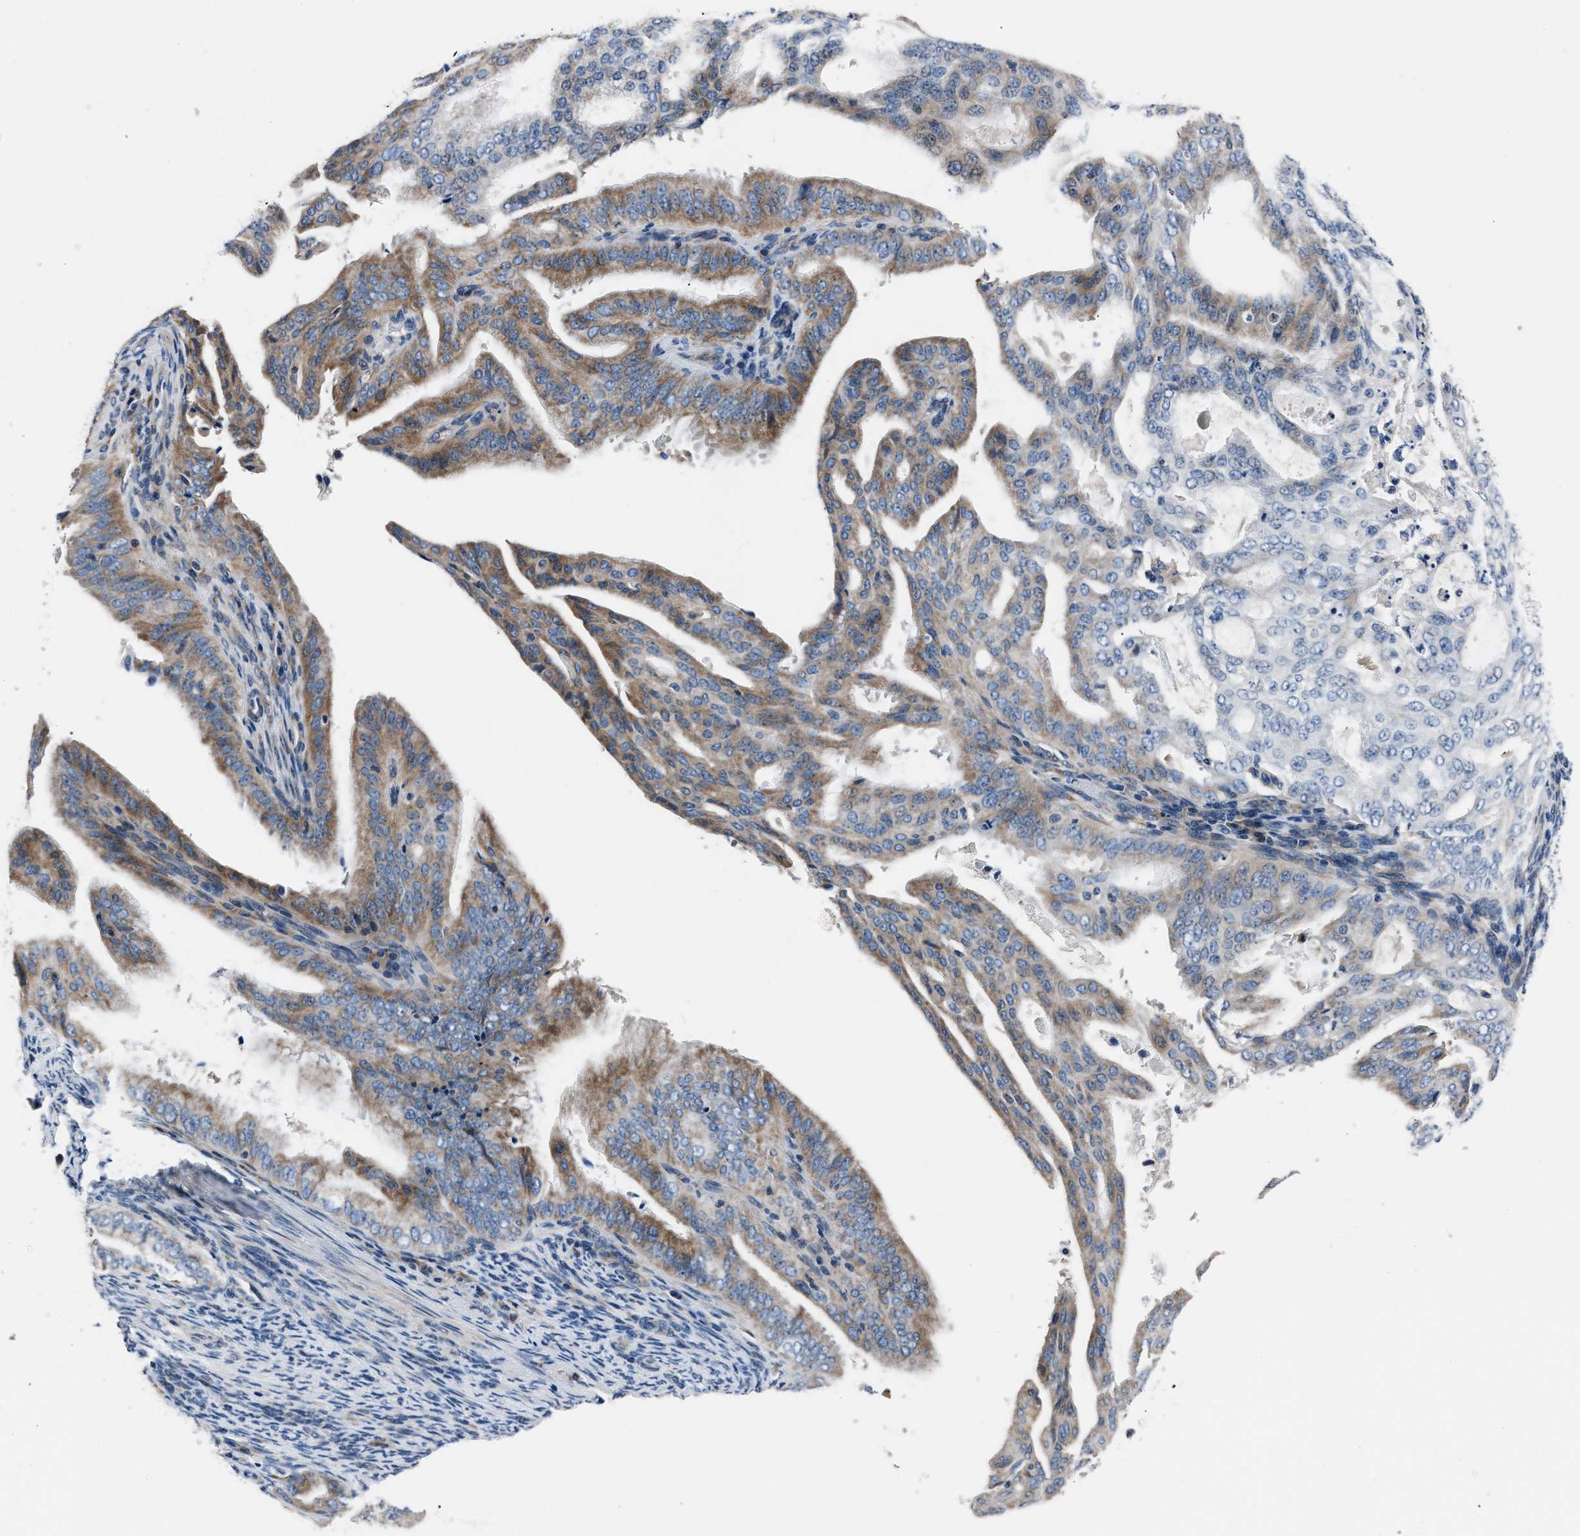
{"staining": {"intensity": "moderate", "quantity": "25%-75%", "location": "cytoplasmic/membranous"}, "tissue": "endometrial cancer", "cell_type": "Tumor cells", "image_type": "cancer", "snomed": [{"axis": "morphology", "description": "Adenocarcinoma, NOS"}, {"axis": "topography", "description": "Endometrium"}], "caption": "Human adenocarcinoma (endometrial) stained for a protein (brown) demonstrates moderate cytoplasmic/membranous positive staining in approximately 25%-75% of tumor cells.", "gene": "DNAJC24", "patient": {"sex": "female", "age": 58}}